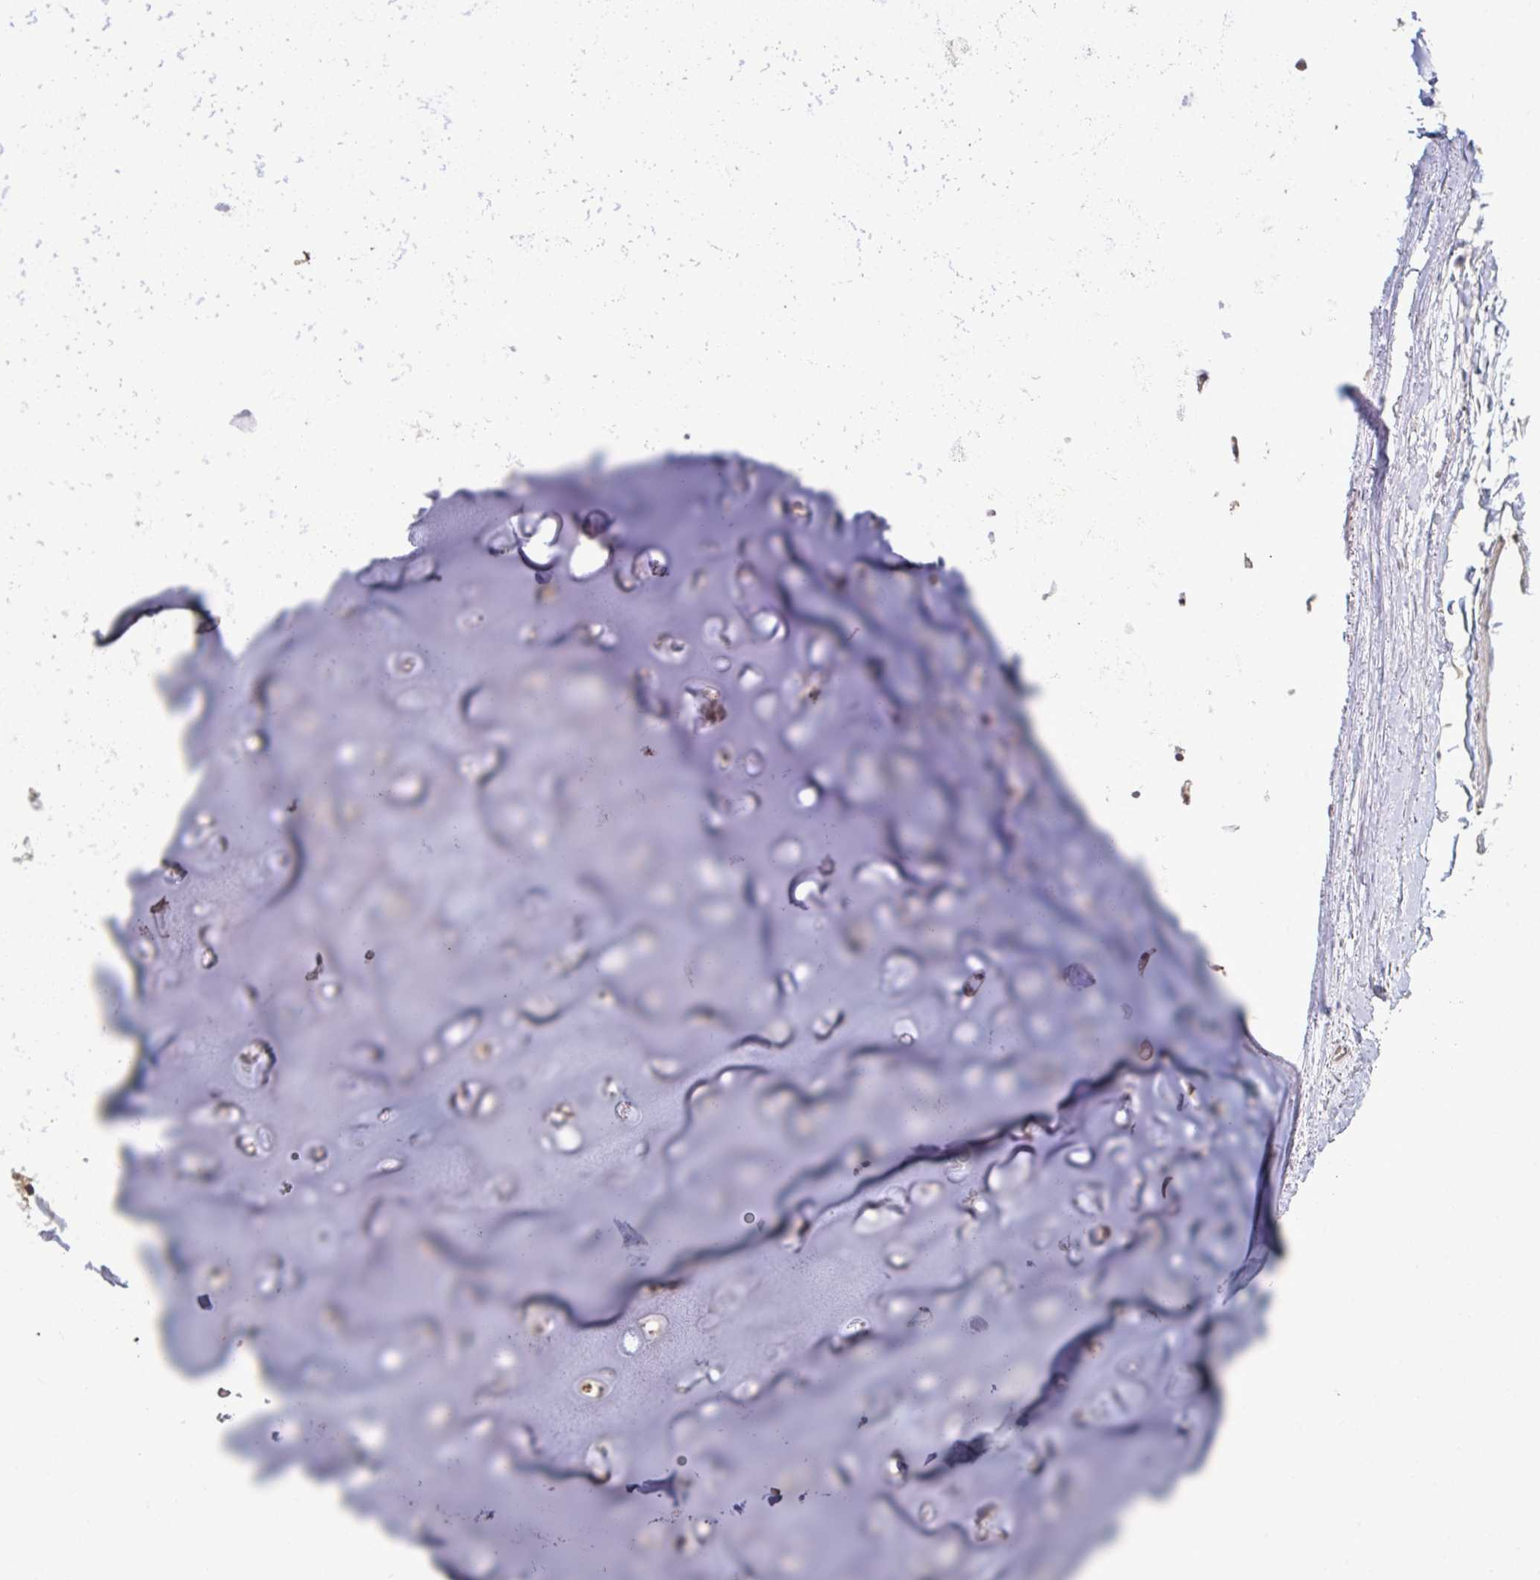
{"staining": {"intensity": "moderate", "quantity": "<25%", "location": "nuclear"}, "tissue": "soft tissue", "cell_type": "Chondrocytes", "image_type": "normal", "snomed": [{"axis": "morphology", "description": "Normal tissue, NOS"}, {"axis": "topography", "description": "Lymph node"}, {"axis": "topography", "description": "Cartilage tissue"}, {"axis": "topography", "description": "Bronchus"}], "caption": "Immunohistochemical staining of benign soft tissue demonstrates moderate nuclear protein staining in approximately <25% of chondrocytes. (DAB = brown stain, brightfield microscopy at high magnification).", "gene": "SETD7", "patient": {"sex": "female", "age": 70}}